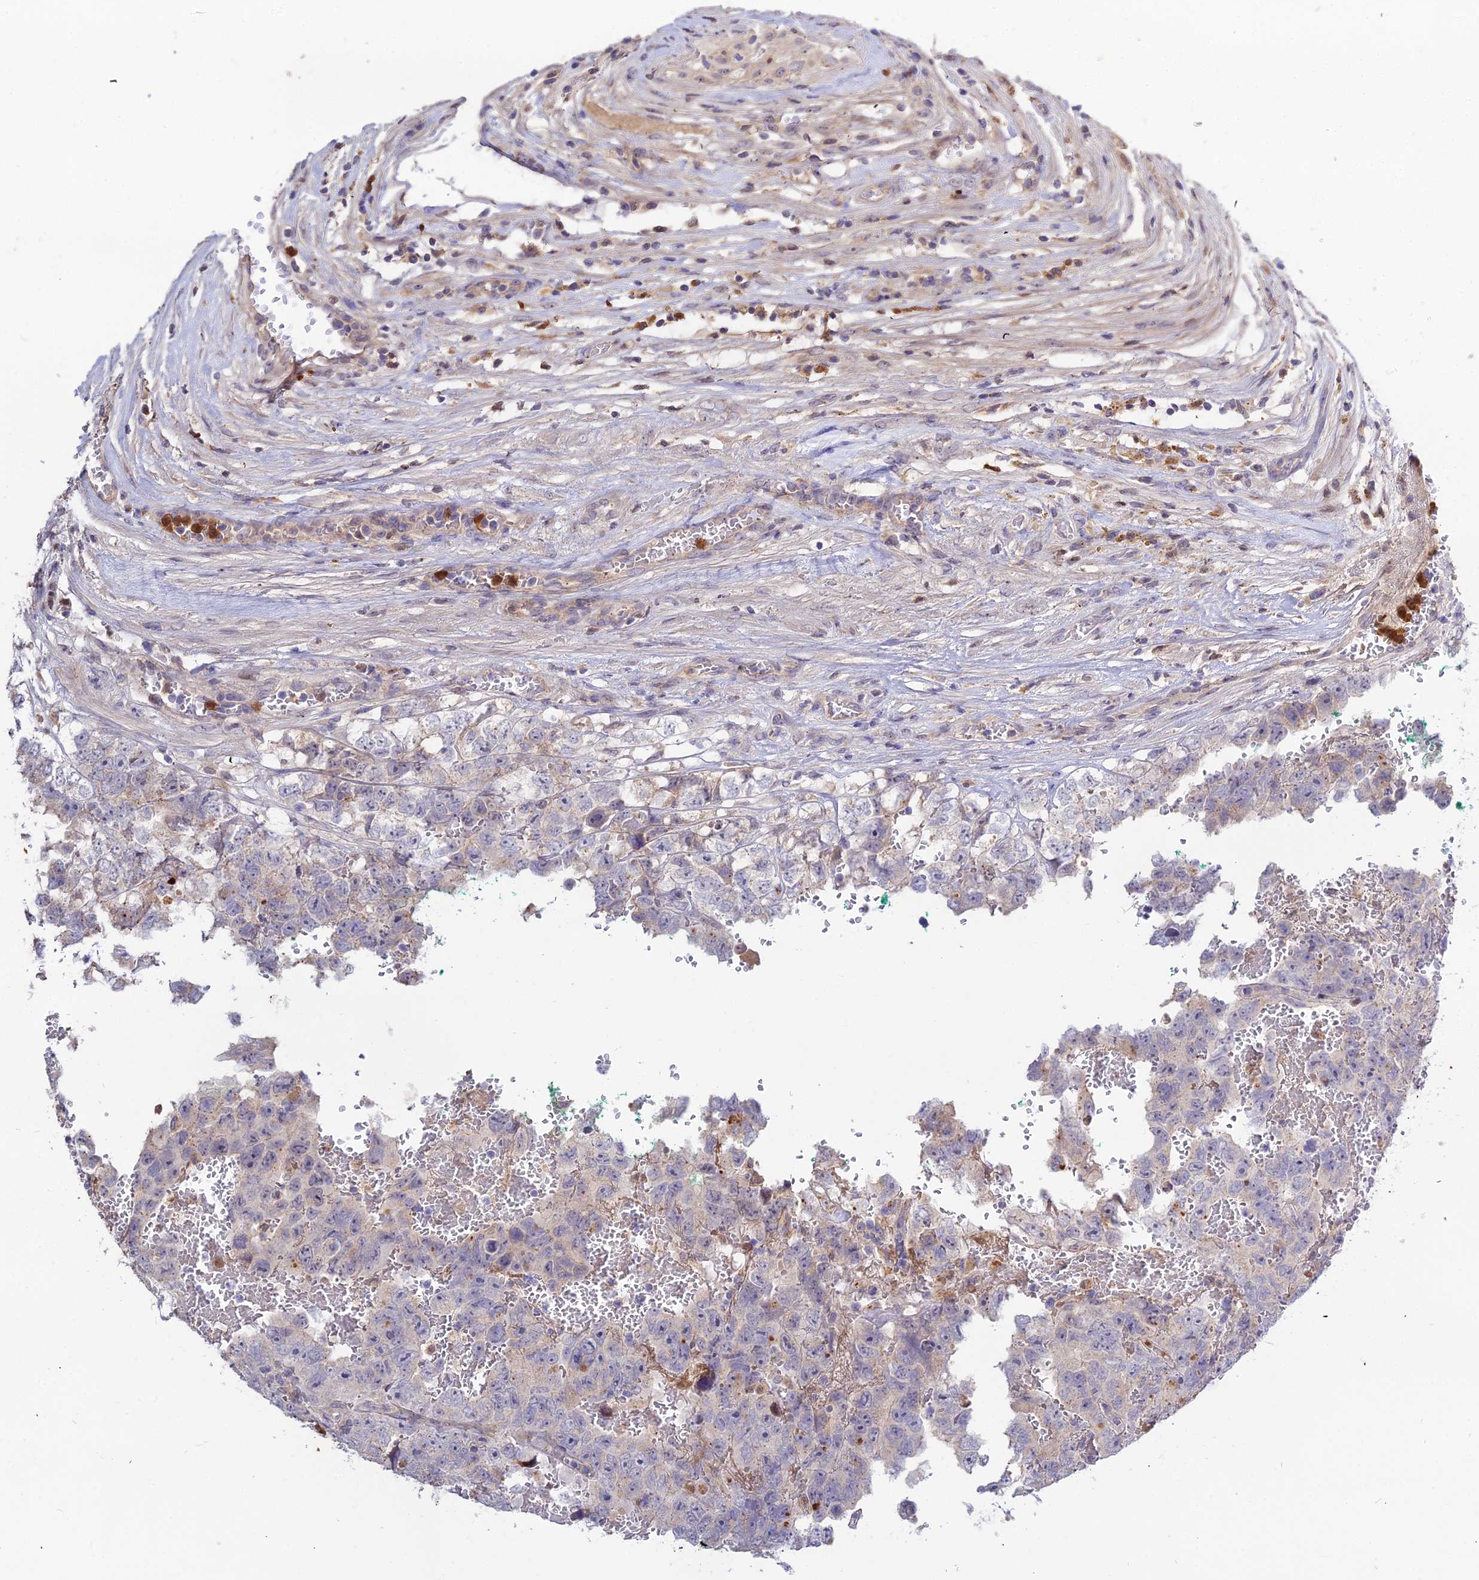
{"staining": {"intensity": "negative", "quantity": "none", "location": "none"}, "tissue": "testis cancer", "cell_type": "Tumor cells", "image_type": "cancer", "snomed": [{"axis": "morphology", "description": "Carcinoma, Embryonal, NOS"}, {"axis": "topography", "description": "Testis"}], "caption": "A high-resolution histopathology image shows IHC staining of testis cancer, which exhibits no significant staining in tumor cells.", "gene": "EID2", "patient": {"sex": "male", "age": 45}}